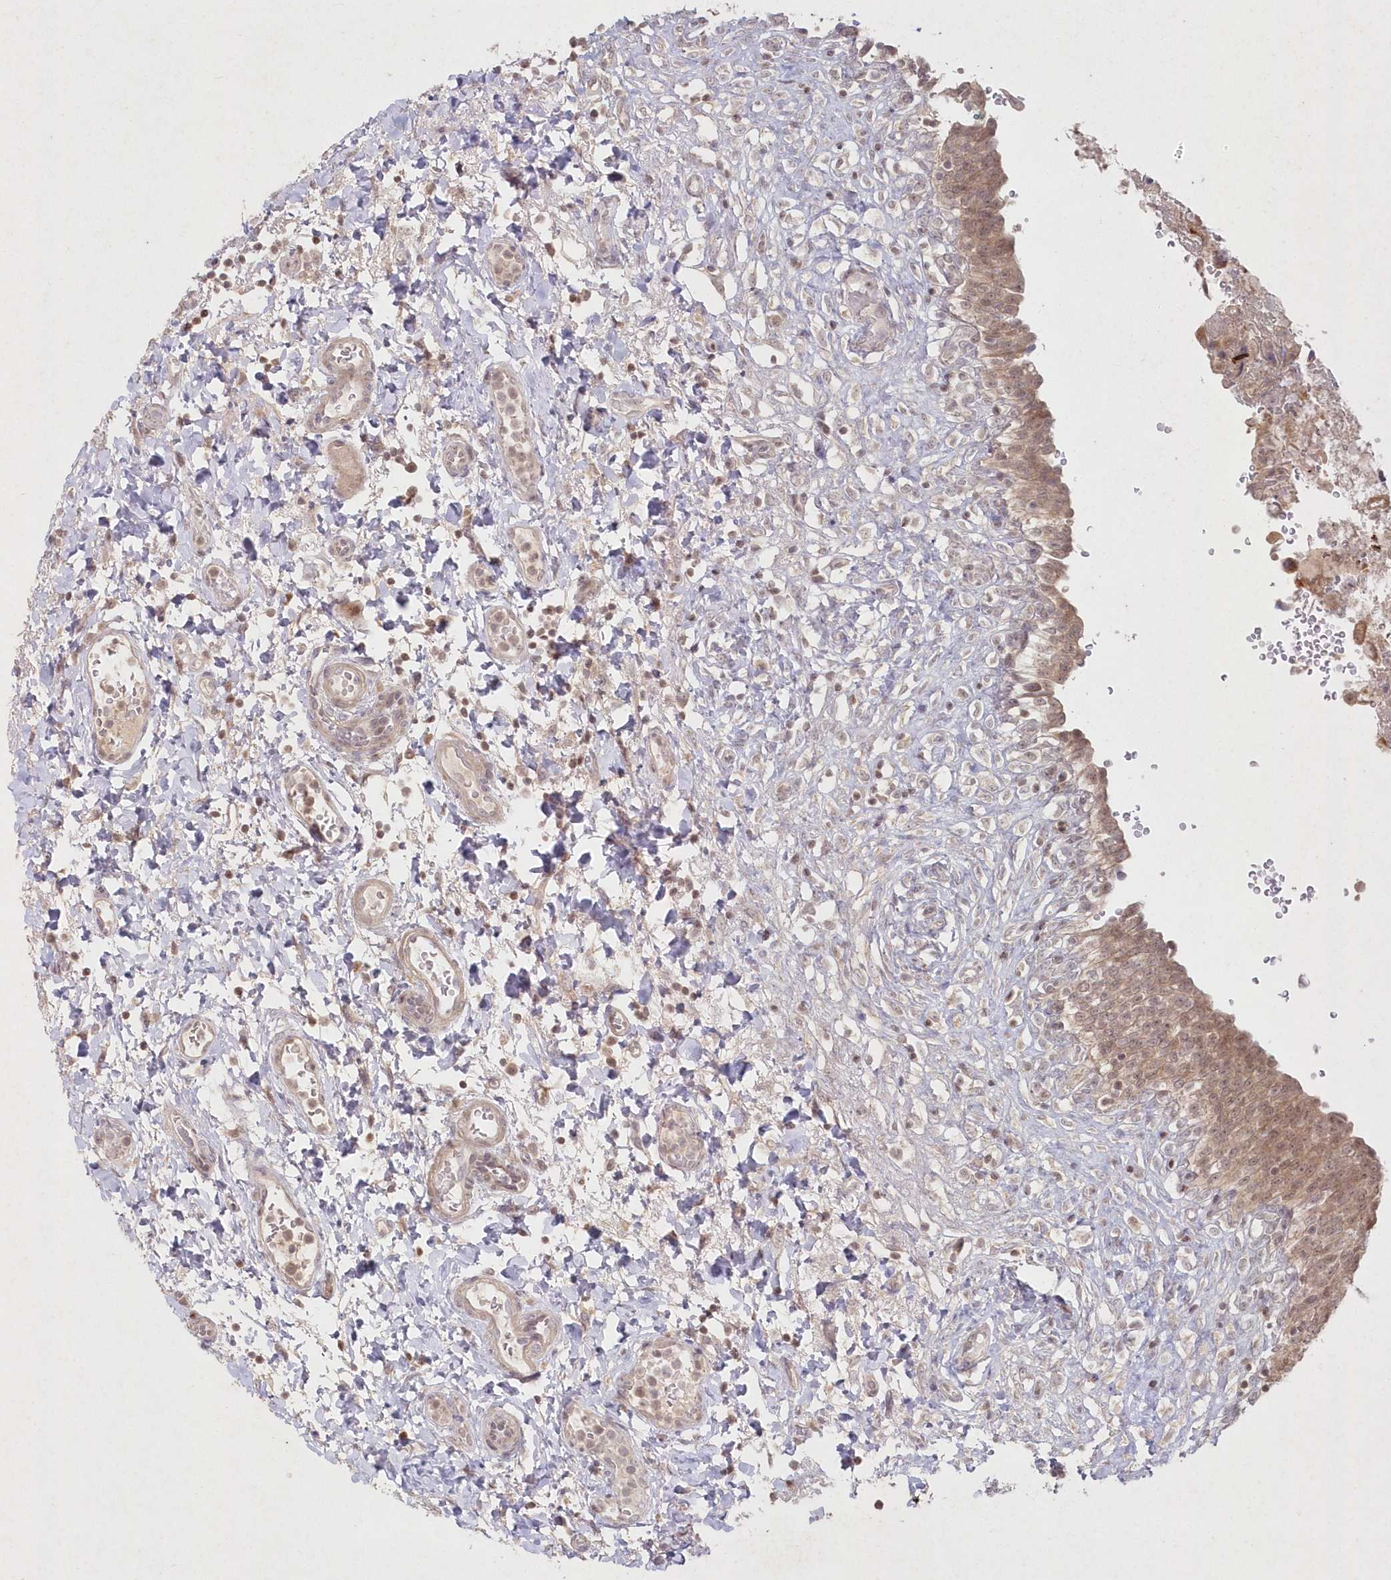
{"staining": {"intensity": "moderate", "quantity": ">75%", "location": "cytoplasmic/membranous,nuclear"}, "tissue": "urinary bladder", "cell_type": "Urothelial cells", "image_type": "normal", "snomed": [{"axis": "morphology", "description": "Urothelial carcinoma, High grade"}, {"axis": "topography", "description": "Urinary bladder"}], "caption": "Brown immunohistochemical staining in benign human urinary bladder shows moderate cytoplasmic/membranous,nuclear positivity in approximately >75% of urothelial cells.", "gene": "ASCC1", "patient": {"sex": "male", "age": 46}}